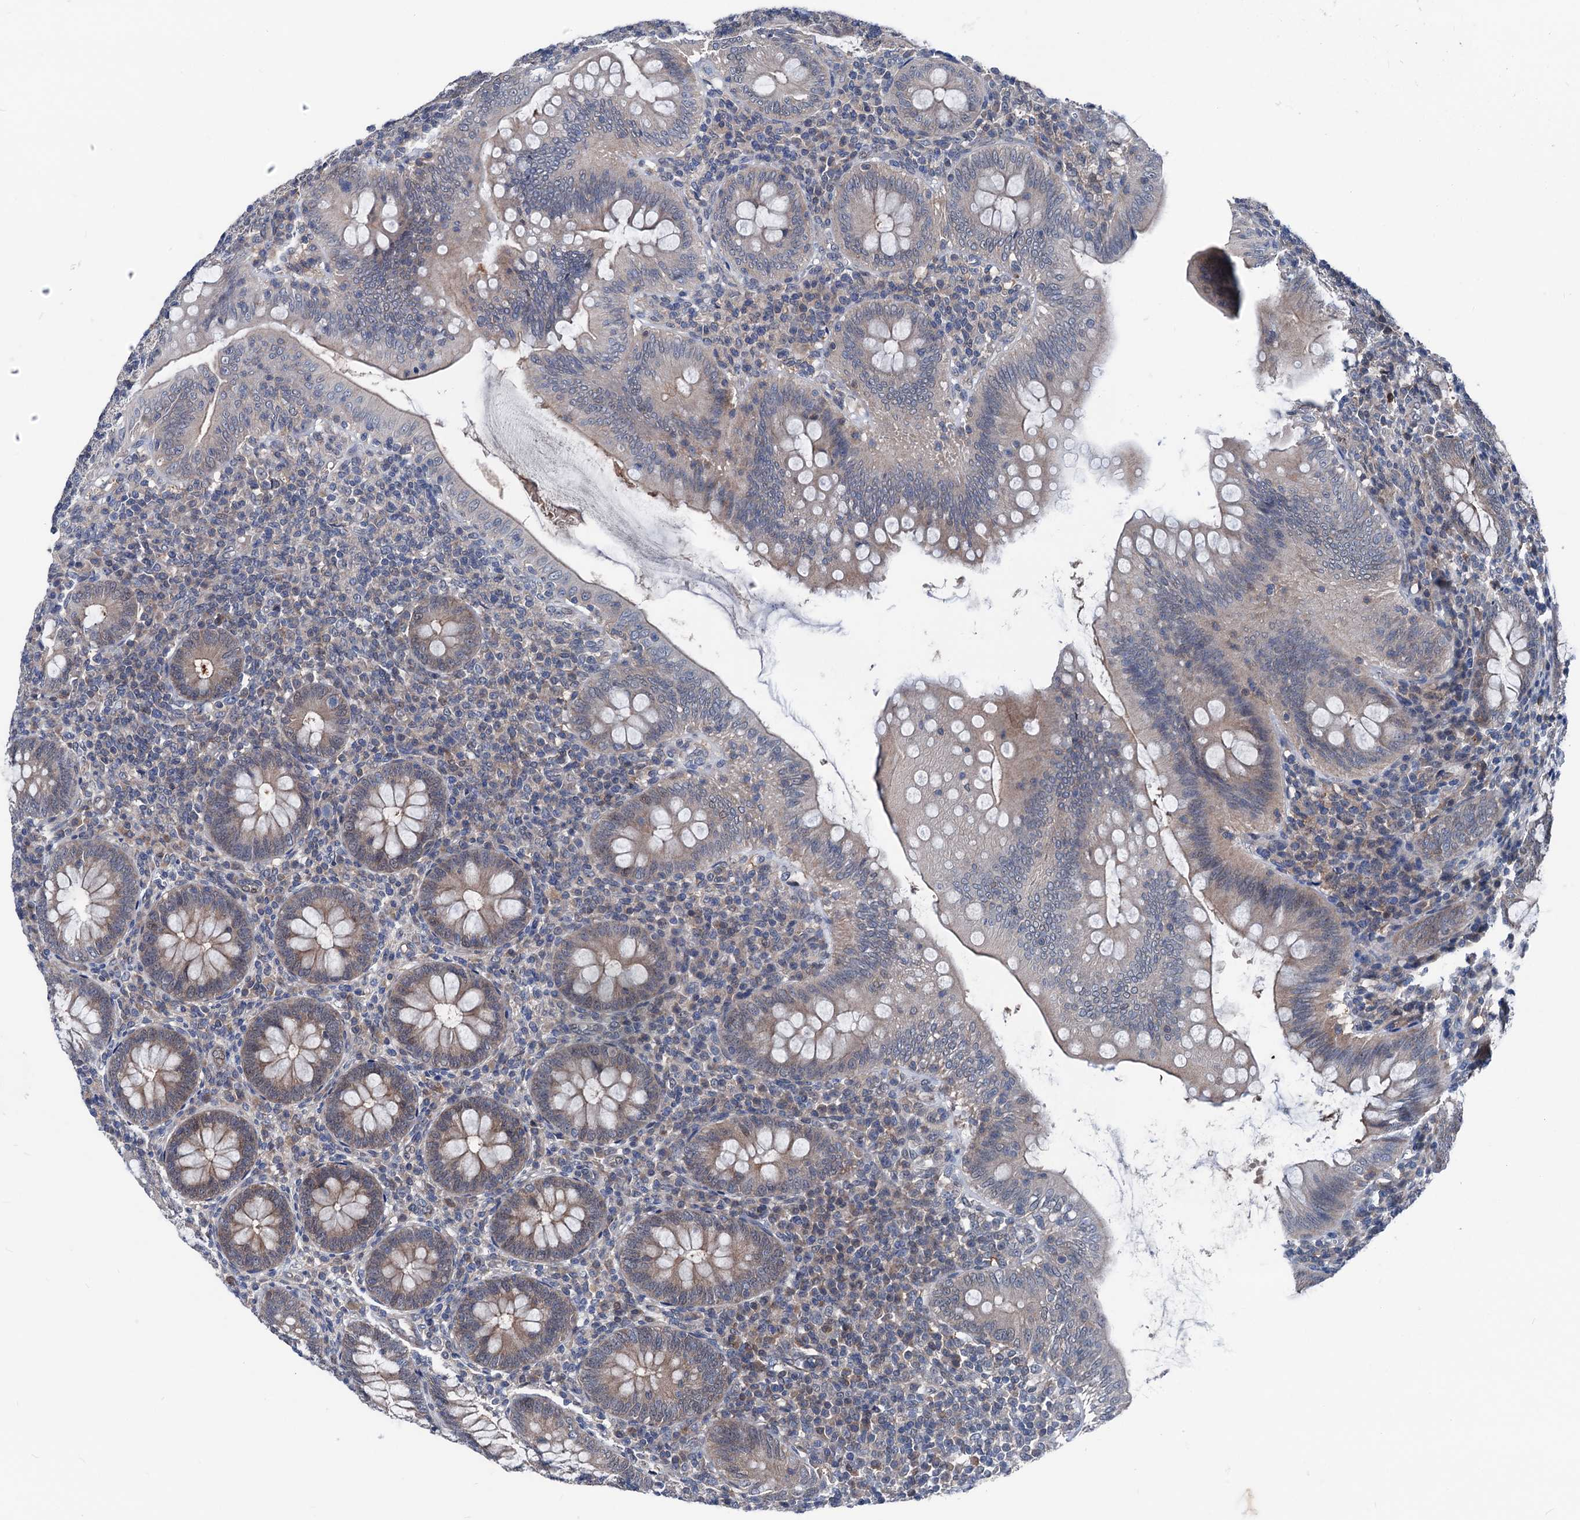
{"staining": {"intensity": "moderate", "quantity": "25%-75%", "location": "cytoplasmic/membranous"}, "tissue": "appendix", "cell_type": "Glandular cells", "image_type": "normal", "snomed": [{"axis": "morphology", "description": "Normal tissue, NOS"}, {"axis": "topography", "description": "Appendix"}], "caption": "Immunohistochemical staining of benign appendix displays moderate cytoplasmic/membranous protein expression in about 25%-75% of glandular cells. Immunohistochemistry stains the protein of interest in brown and the nuclei are stained blue.", "gene": "GLO1", "patient": {"sex": "male", "age": 14}}